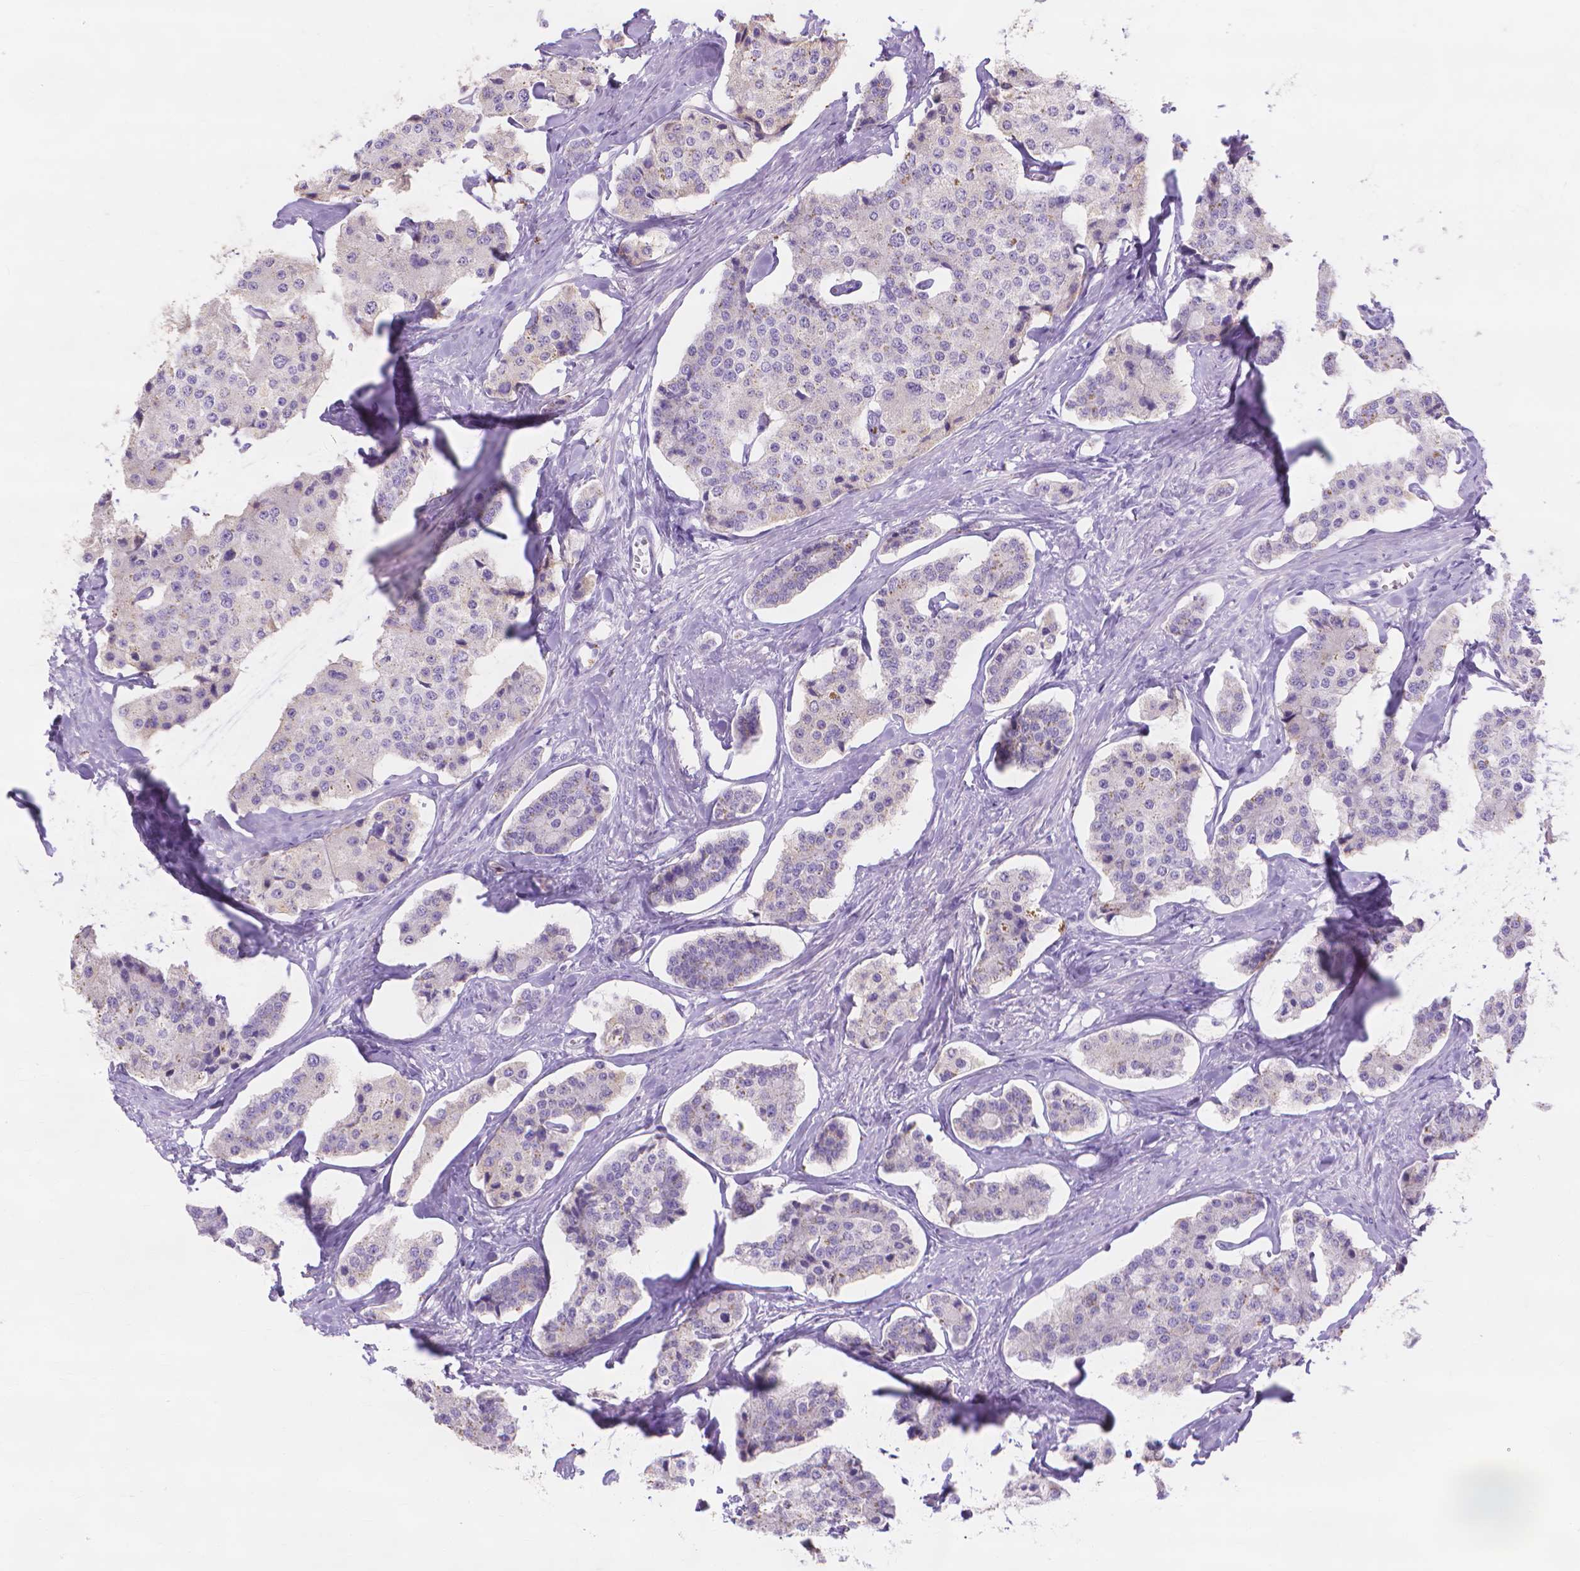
{"staining": {"intensity": "negative", "quantity": "none", "location": "none"}, "tissue": "carcinoid", "cell_type": "Tumor cells", "image_type": "cancer", "snomed": [{"axis": "morphology", "description": "Carcinoid, malignant, NOS"}, {"axis": "topography", "description": "Small intestine"}], "caption": "IHC micrograph of malignant carcinoid stained for a protein (brown), which reveals no positivity in tumor cells.", "gene": "MMP11", "patient": {"sex": "female", "age": 65}}